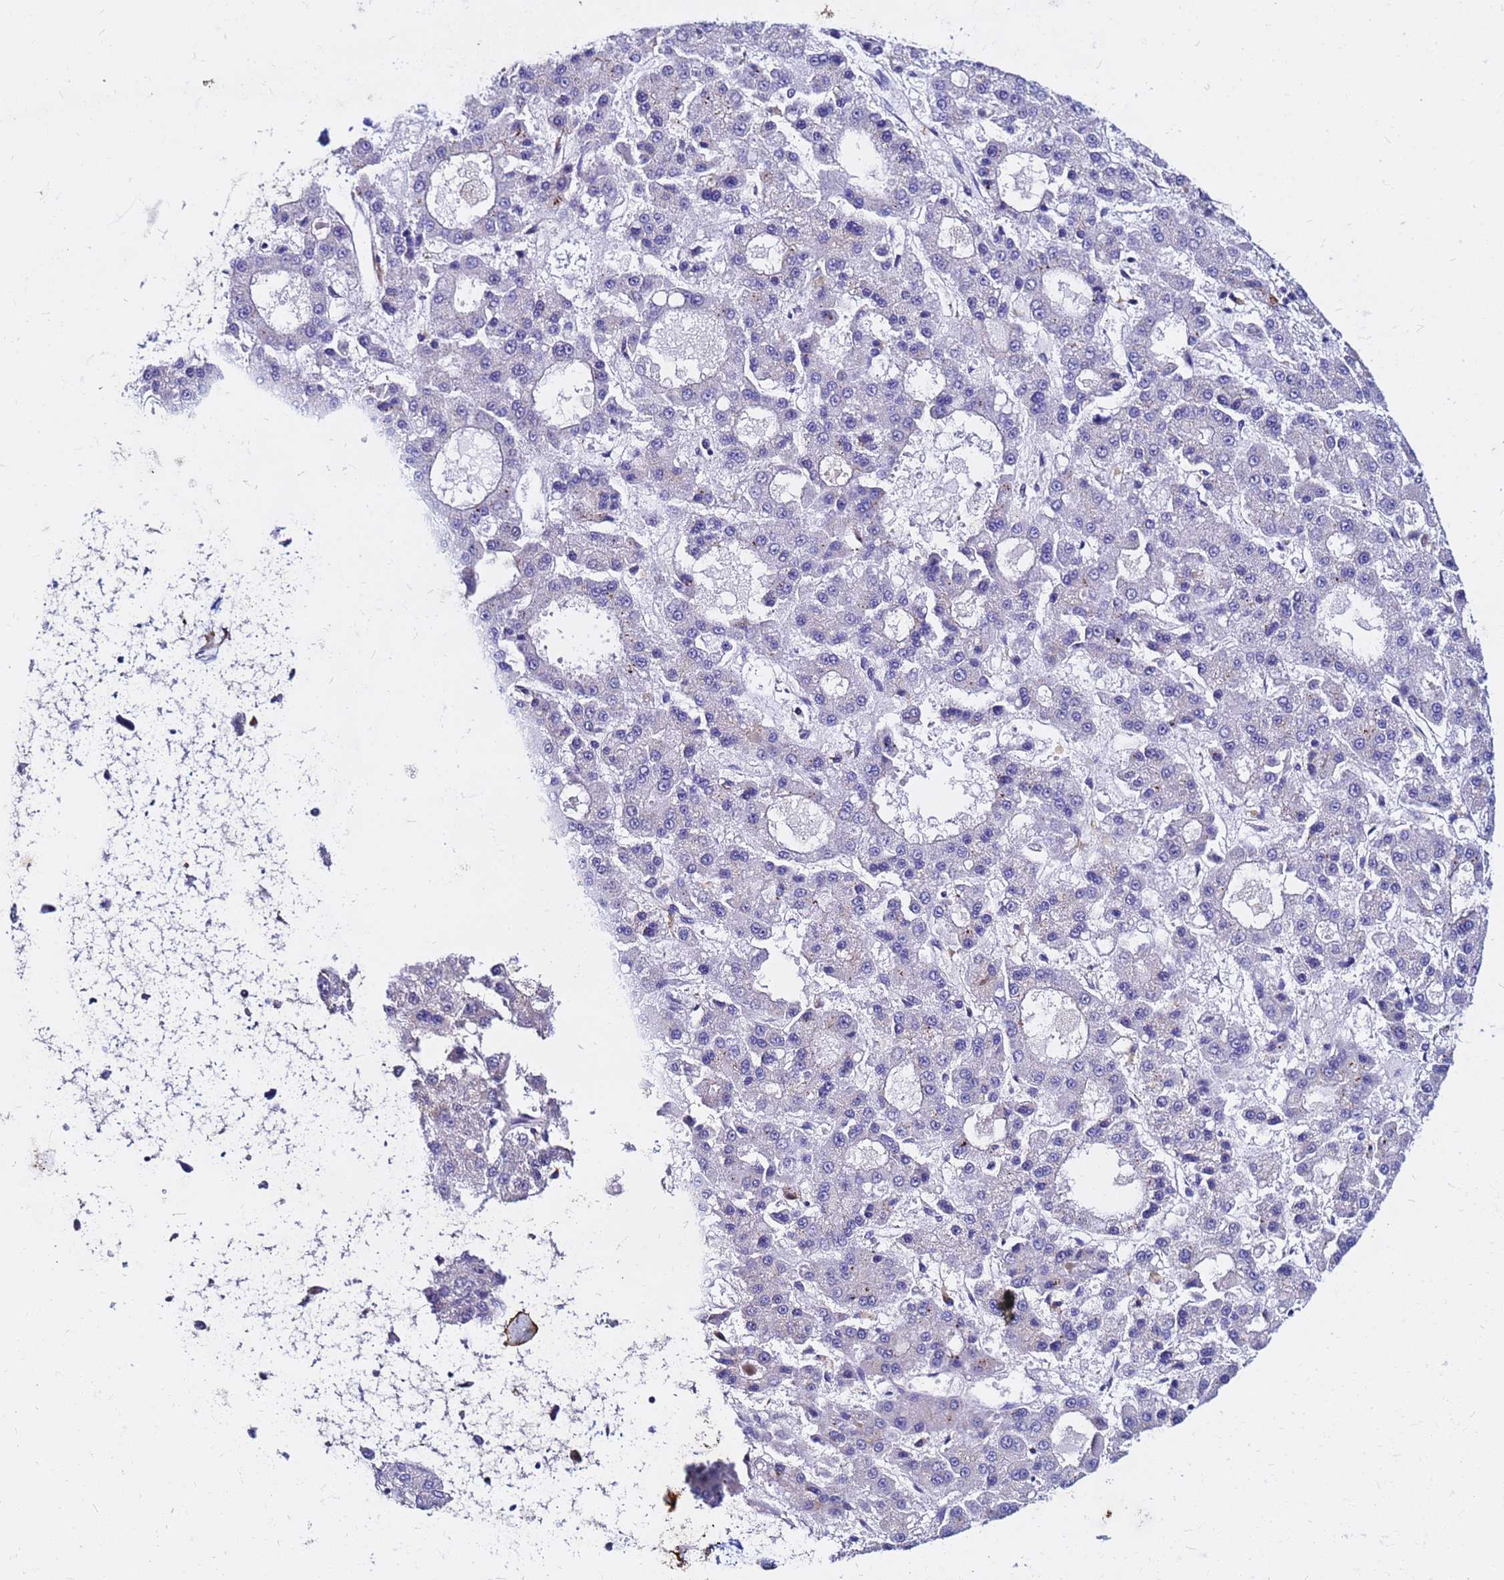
{"staining": {"intensity": "negative", "quantity": "none", "location": "none"}, "tissue": "liver cancer", "cell_type": "Tumor cells", "image_type": "cancer", "snomed": [{"axis": "morphology", "description": "Carcinoma, Hepatocellular, NOS"}, {"axis": "topography", "description": "Liver"}], "caption": "Liver cancer (hepatocellular carcinoma) was stained to show a protein in brown. There is no significant expression in tumor cells. (DAB (3,3'-diaminobenzidine) immunohistochemistry (IHC) with hematoxylin counter stain).", "gene": "TUBA8", "patient": {"sex": "male", "age": 70}}